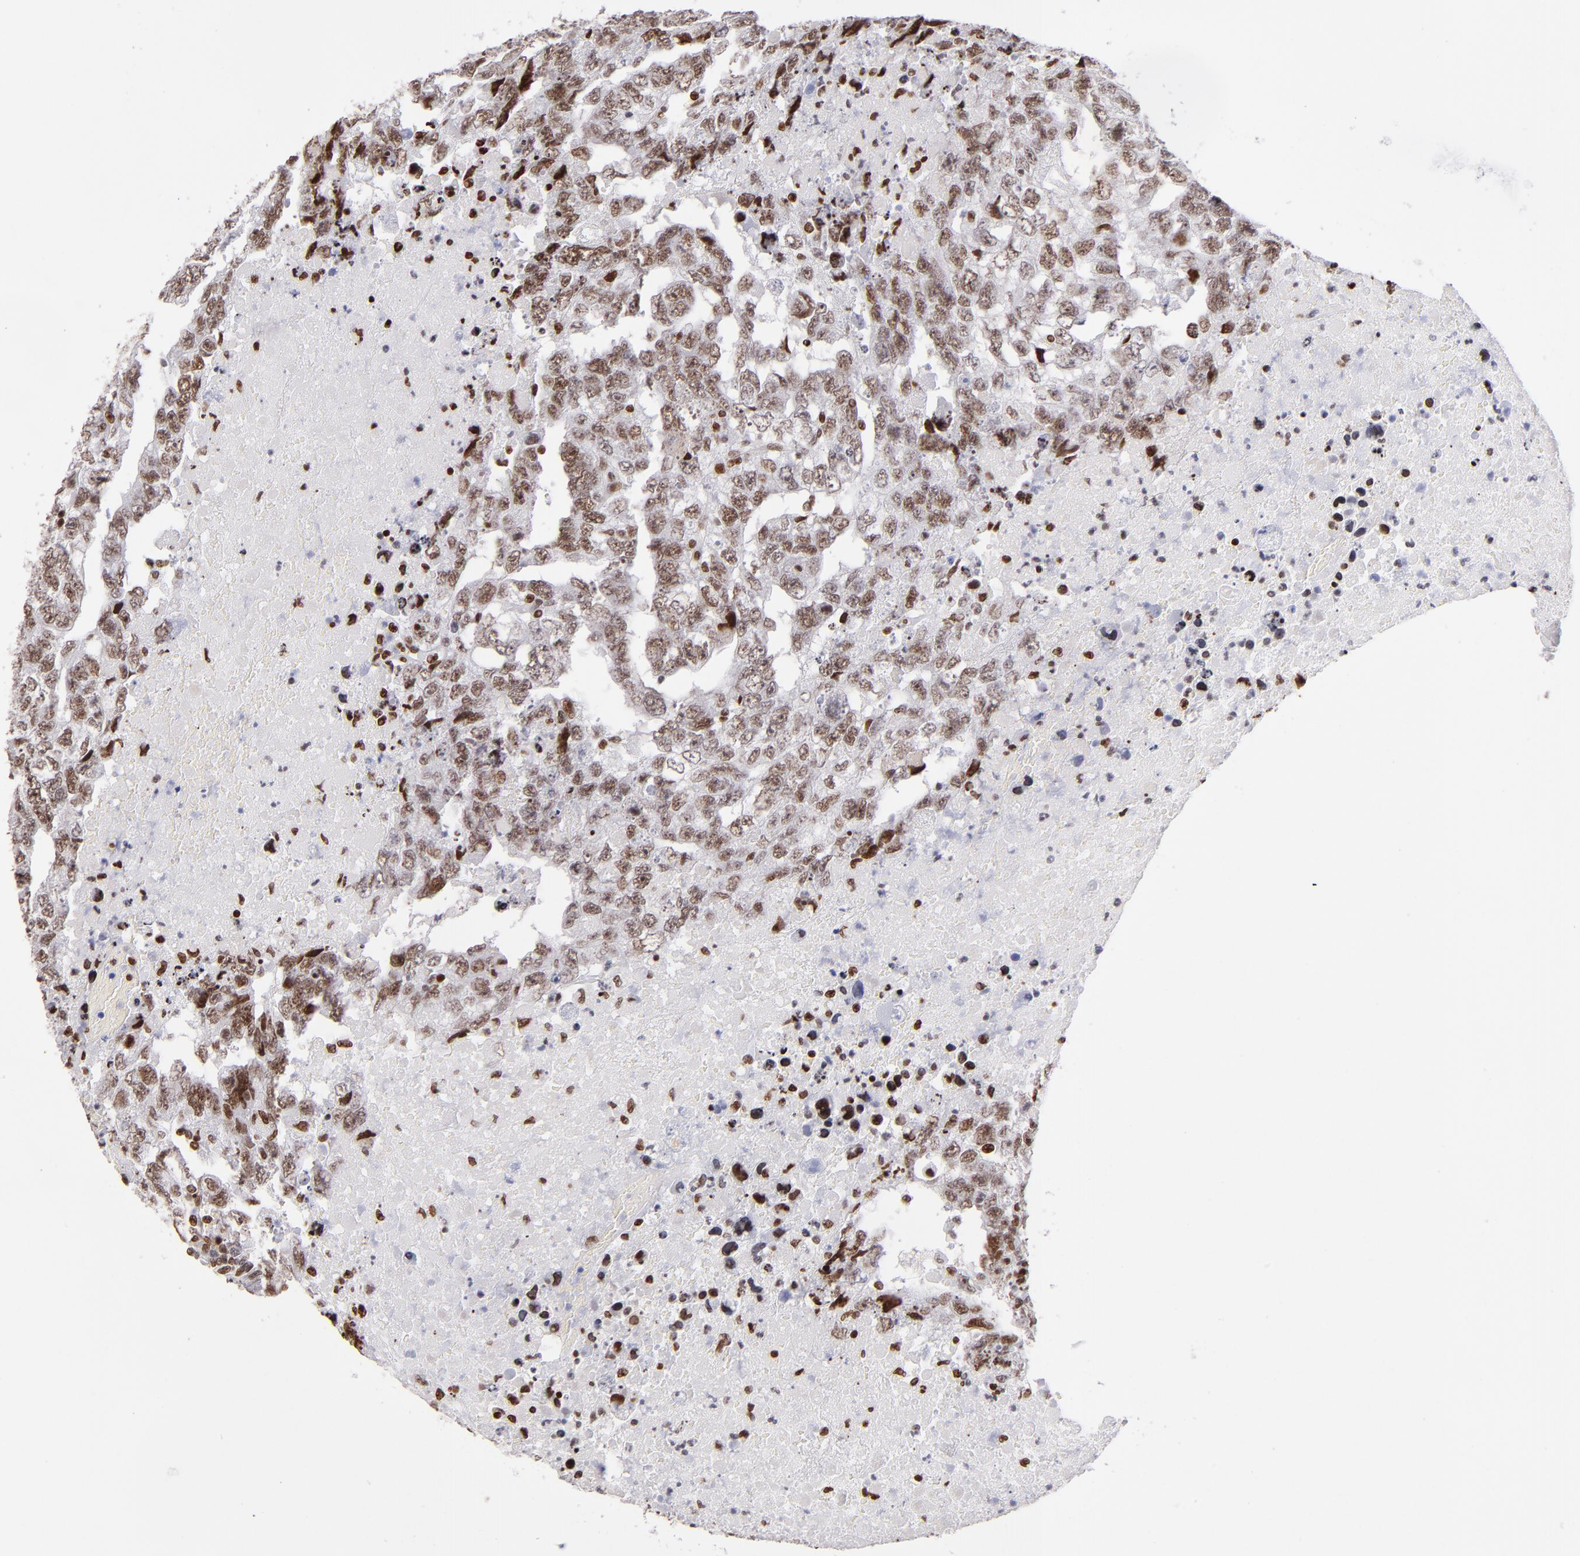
{"staining": {"intensity": "moderate", "quantity": ">75%", "location": "nuclear"}, "tissue": "testis cancer", "cell_type": "Tumor cells", "image_type": "cancer", "snomed": [{"axis": "morphology", "description": "Carcinoma, Embryonal, NOS"}, {"axis": "topography", "description": "Testis"}], "caption": "Immunohistochemistry (IHC) histopathology image of testis cancer (embryonal carcinoma) stained for a protein (brown), which displays medium levels of moderate nuclear positivity in approximately >75% of tumor cells.", "gene": "POLA1", "patient": {"sex": "male", "age": 36}}